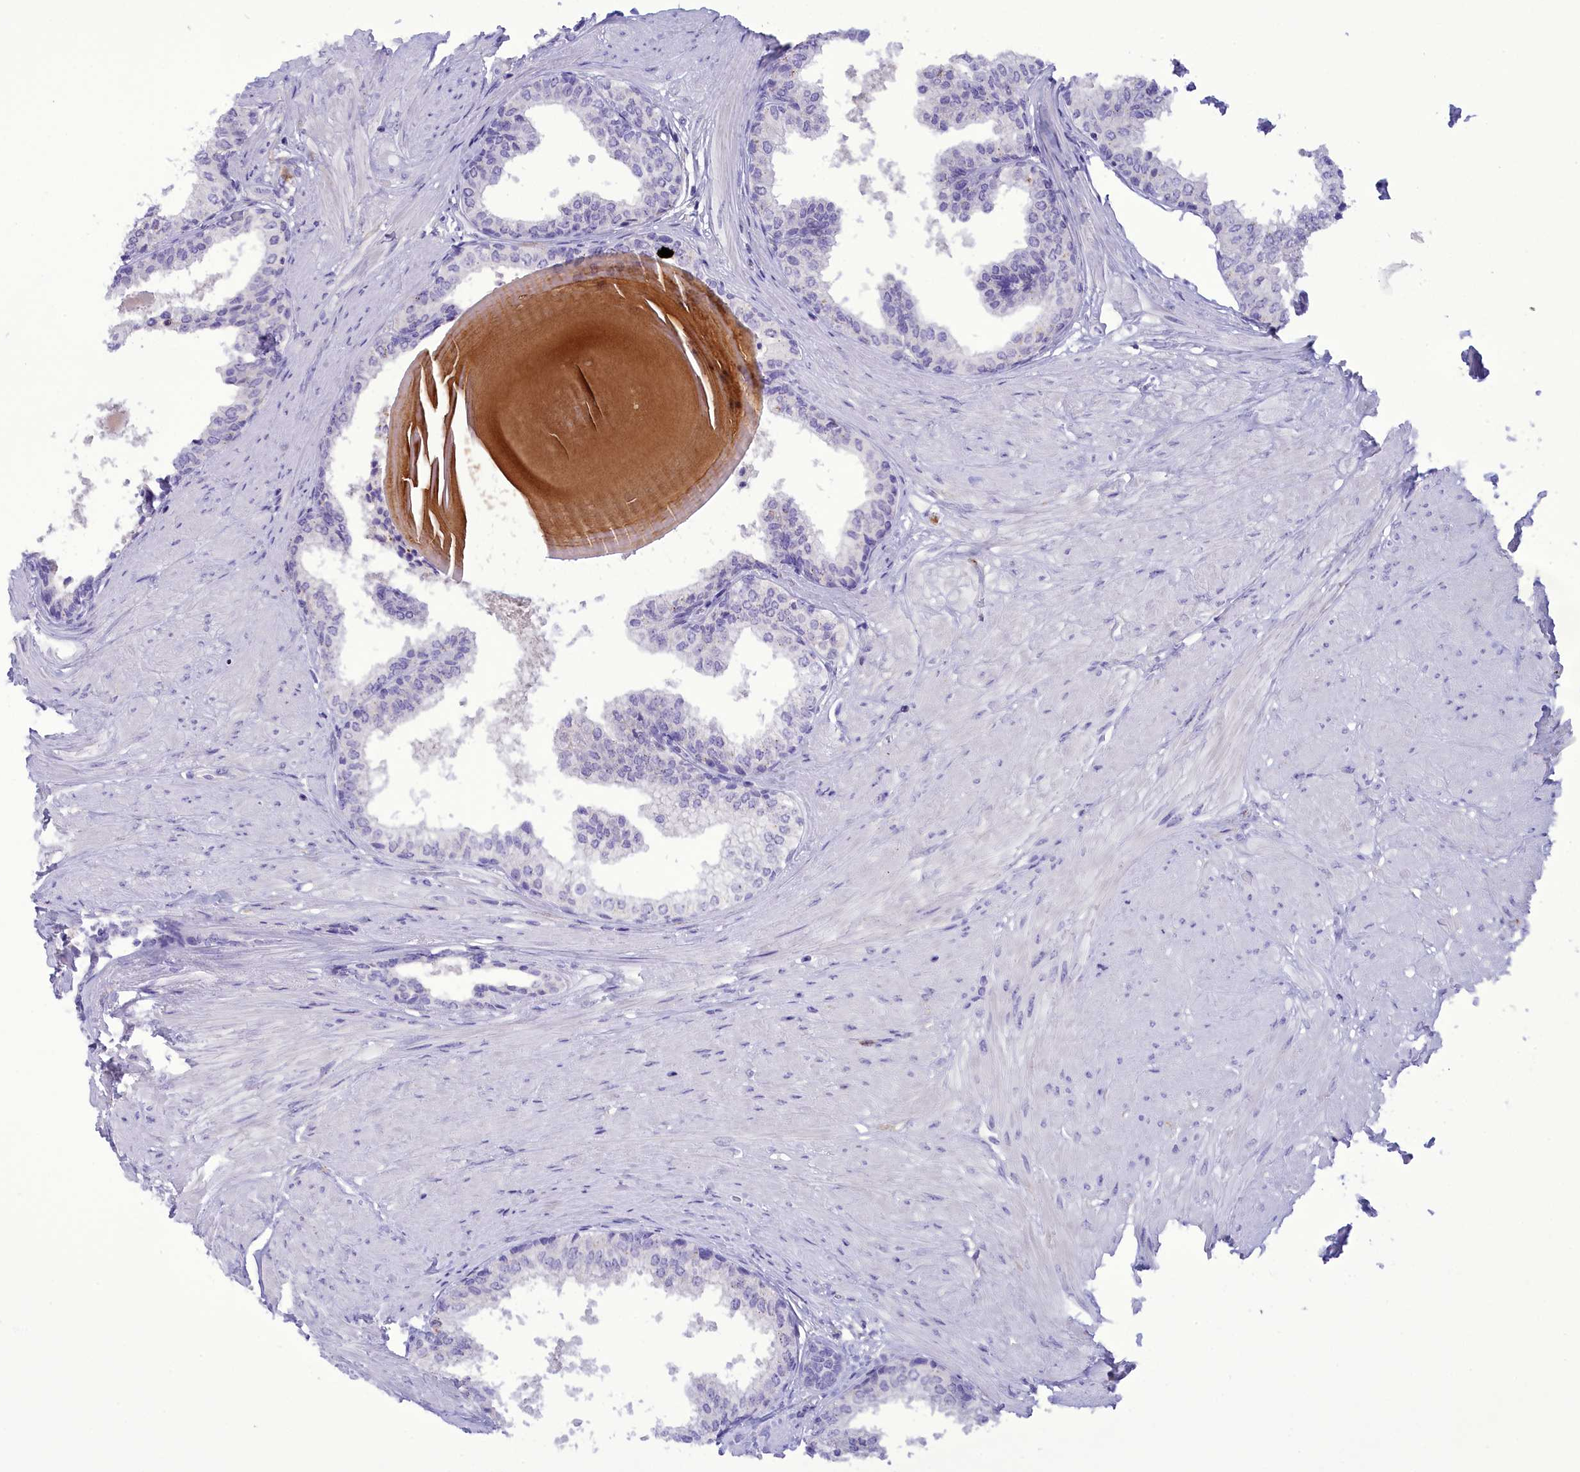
{"staining": {"intensity": "negative", "quantity": "none", "location": "none"}, "tissue": "prostate", "cell_type": "Glandular cells", "image_type": "normal", "snomed": [{"axis": "morphology", "description": "Normal tissue, NOS"}, {"axis": "topography", "description": "Prostate"}], "caption": "Immunohistochemistry (IHC) histopathology image of benign prostate: human prostate stained with DAB displays no significant protein positivity in glandular cells. The staining was performed using DAB to visualize the protein expression in brown, while the nuclei were stained in blue with hematoxylin (Magnification: 20x).", "gene": "FAM149B1", "patient": {"sex": "male", "age": 48}}